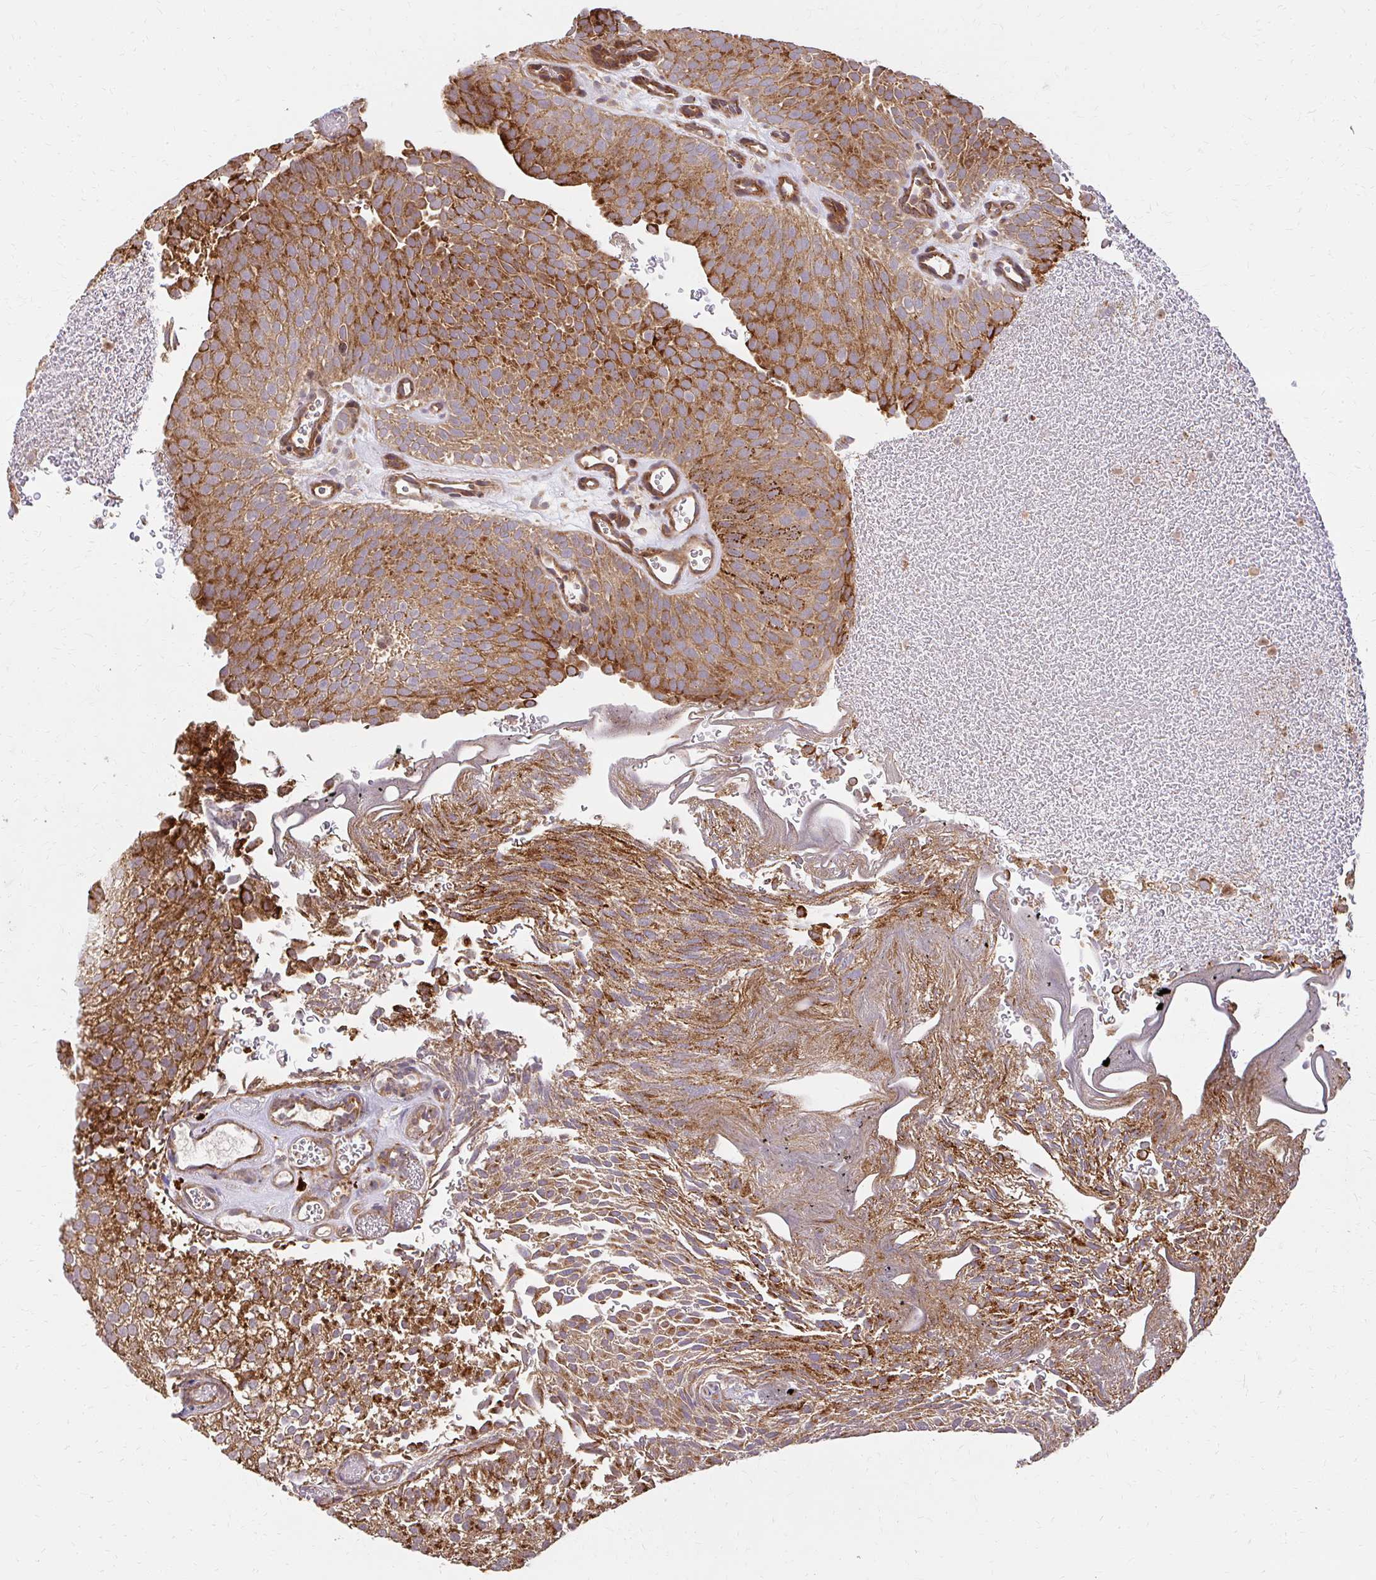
{"staining": {"intensity": "strong", "quantity": ">75%", "location": "cytoplasmic/membranous"}, "tissue": "urothelial cancer", "cell_type": "Tumor cells", "image_type": "cancer", "snomed": [{"axis": "morphology", "description": "Urothelial carcinoma, Low grade"}, {"axis": "topography", "description": "Urinary bladder"}], "caption": "Low-grade urothelial carcinoma stained with a brown dye exhibits strong cytoplasmic/membranous positive staining in approximately >75% of tumor cells.", "gene": "GNS", "patient": {"sex": "male", "age": 78}}